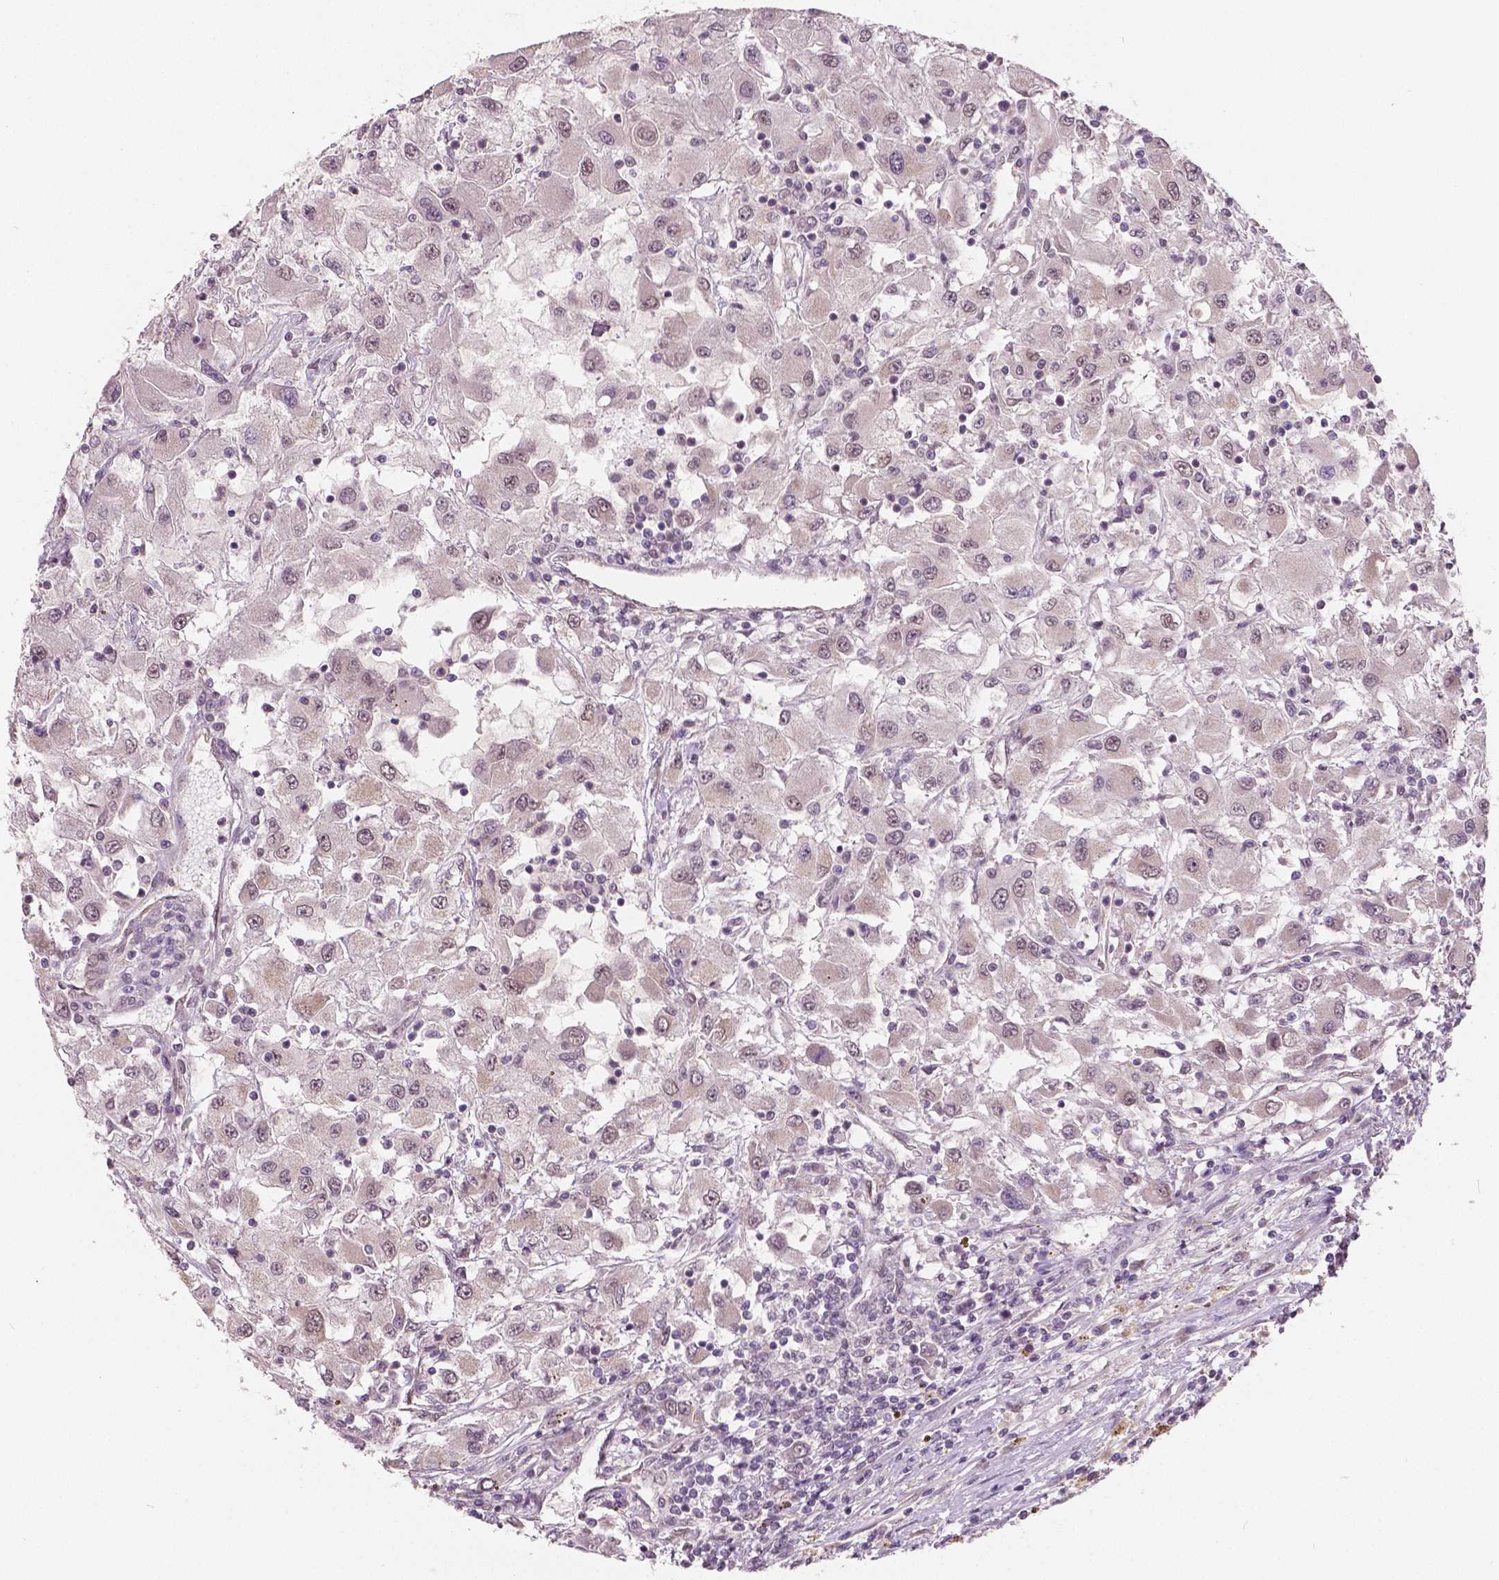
{"staining": {"intensity": "weak", "quantity": "<25%", "location": "nuclear"}, "tissue": "renal cancer", "cell_type": "Tumor cells", "image_type": "cancer", "snomed": [{"axis": "morphology", "description": "Adenocarcinoma, NOS"}, {"axis": "topography", "description": "Kidney"}], "caption": "Immunohistochemistry (IHC) micrograph of human adenocarcinoma (renal) stained for a protein (brown), which demonstrates no positivity in tumor cells.", "gene": "HMBOX1", "patient": {"sex": "female", "age": 67}}